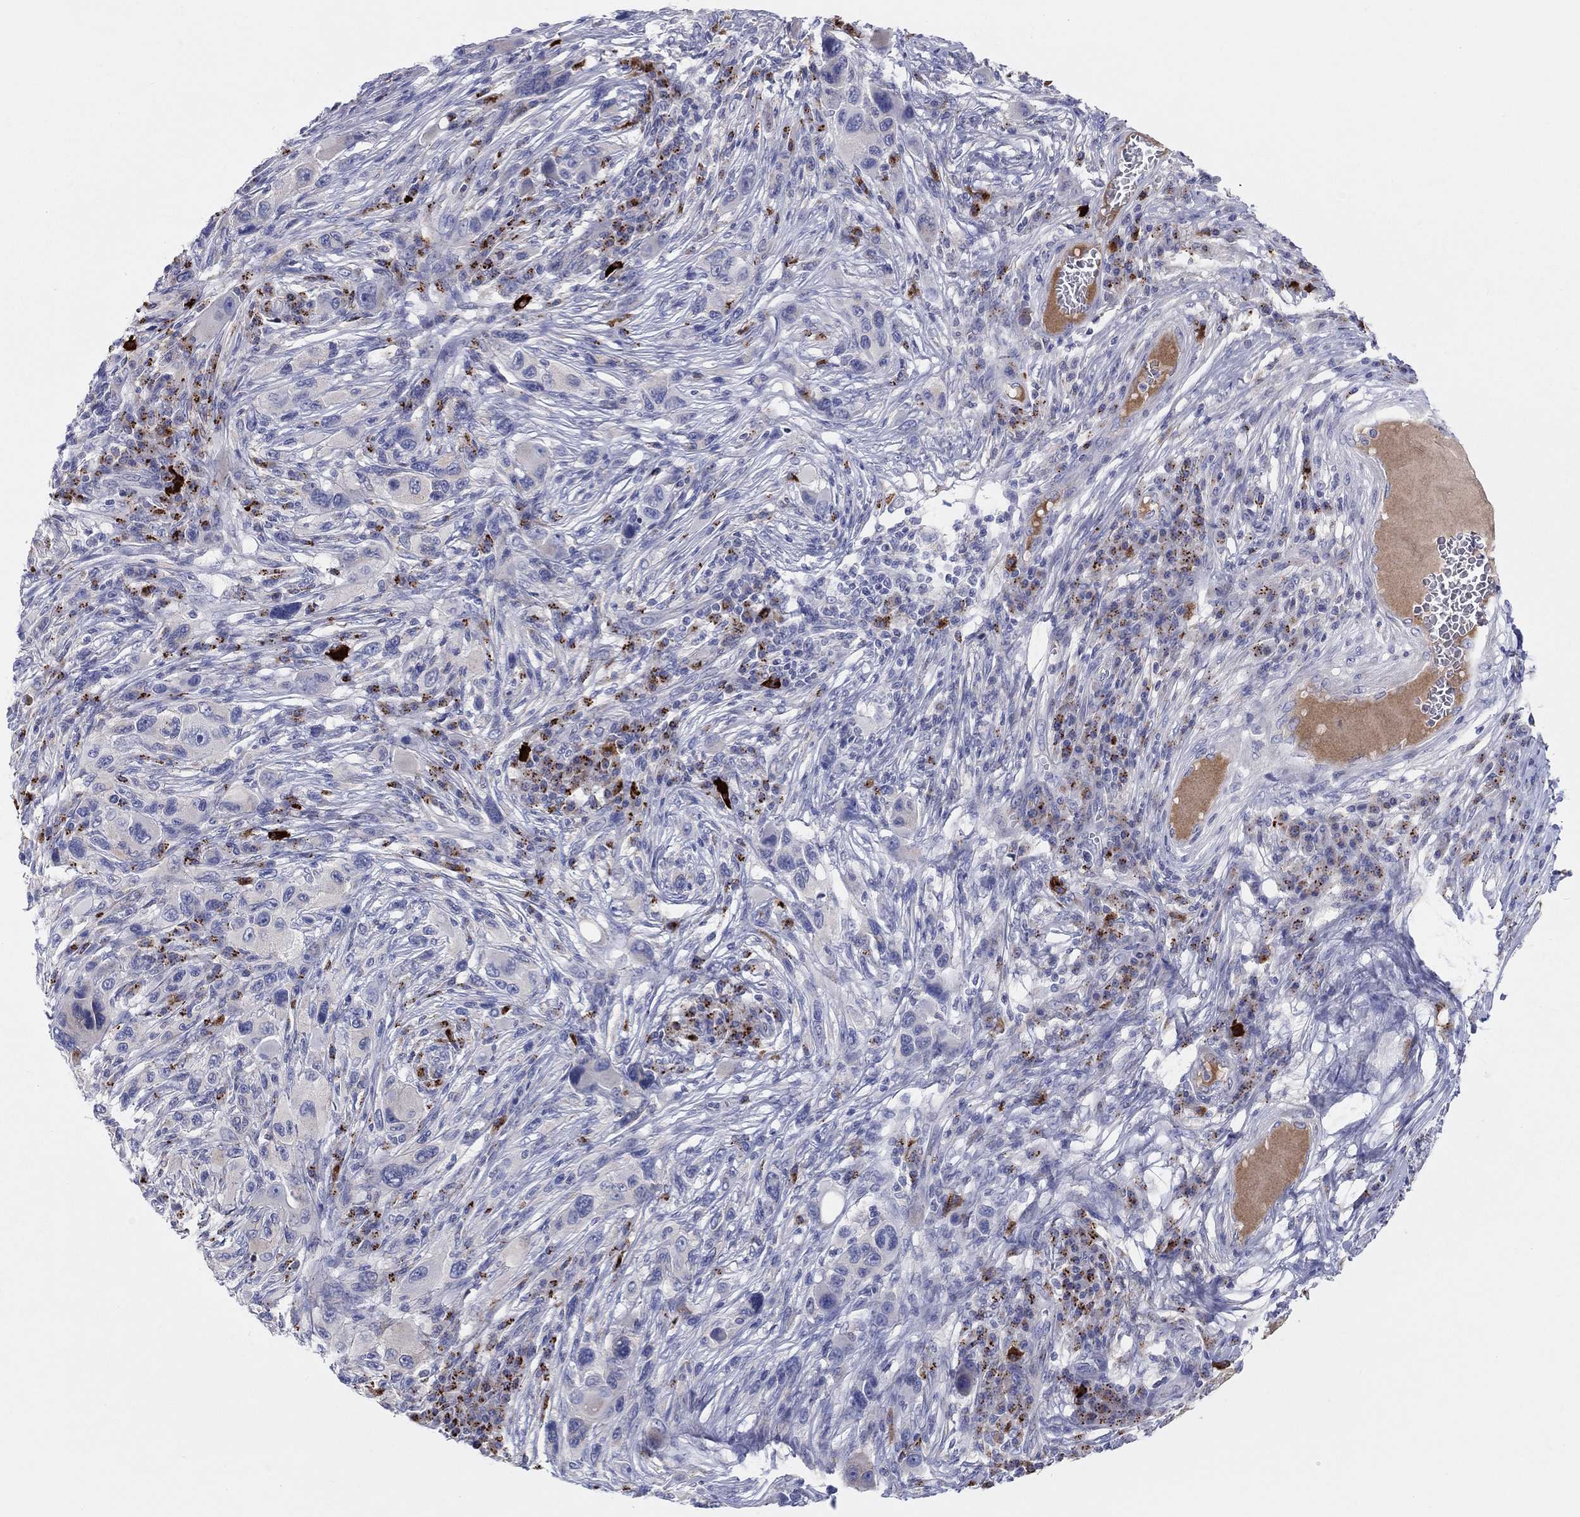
{"staining": {"intensity": "negative", "quantity": "none", "location": "none"}, "tissue": "melanoma", "cell_type": "Tumor cells", "image_type": "cancer", "snomed": [{"axis": "morphology", "description": "Malignant melanoma, NOS"}, {"axis": "topography", "description": "Skin"}], "caption": "There is no significant positivity in tumor cells of malignant melanoma.", "gene": "BCO2", "patient": {"sex": "male", "age": 53}}